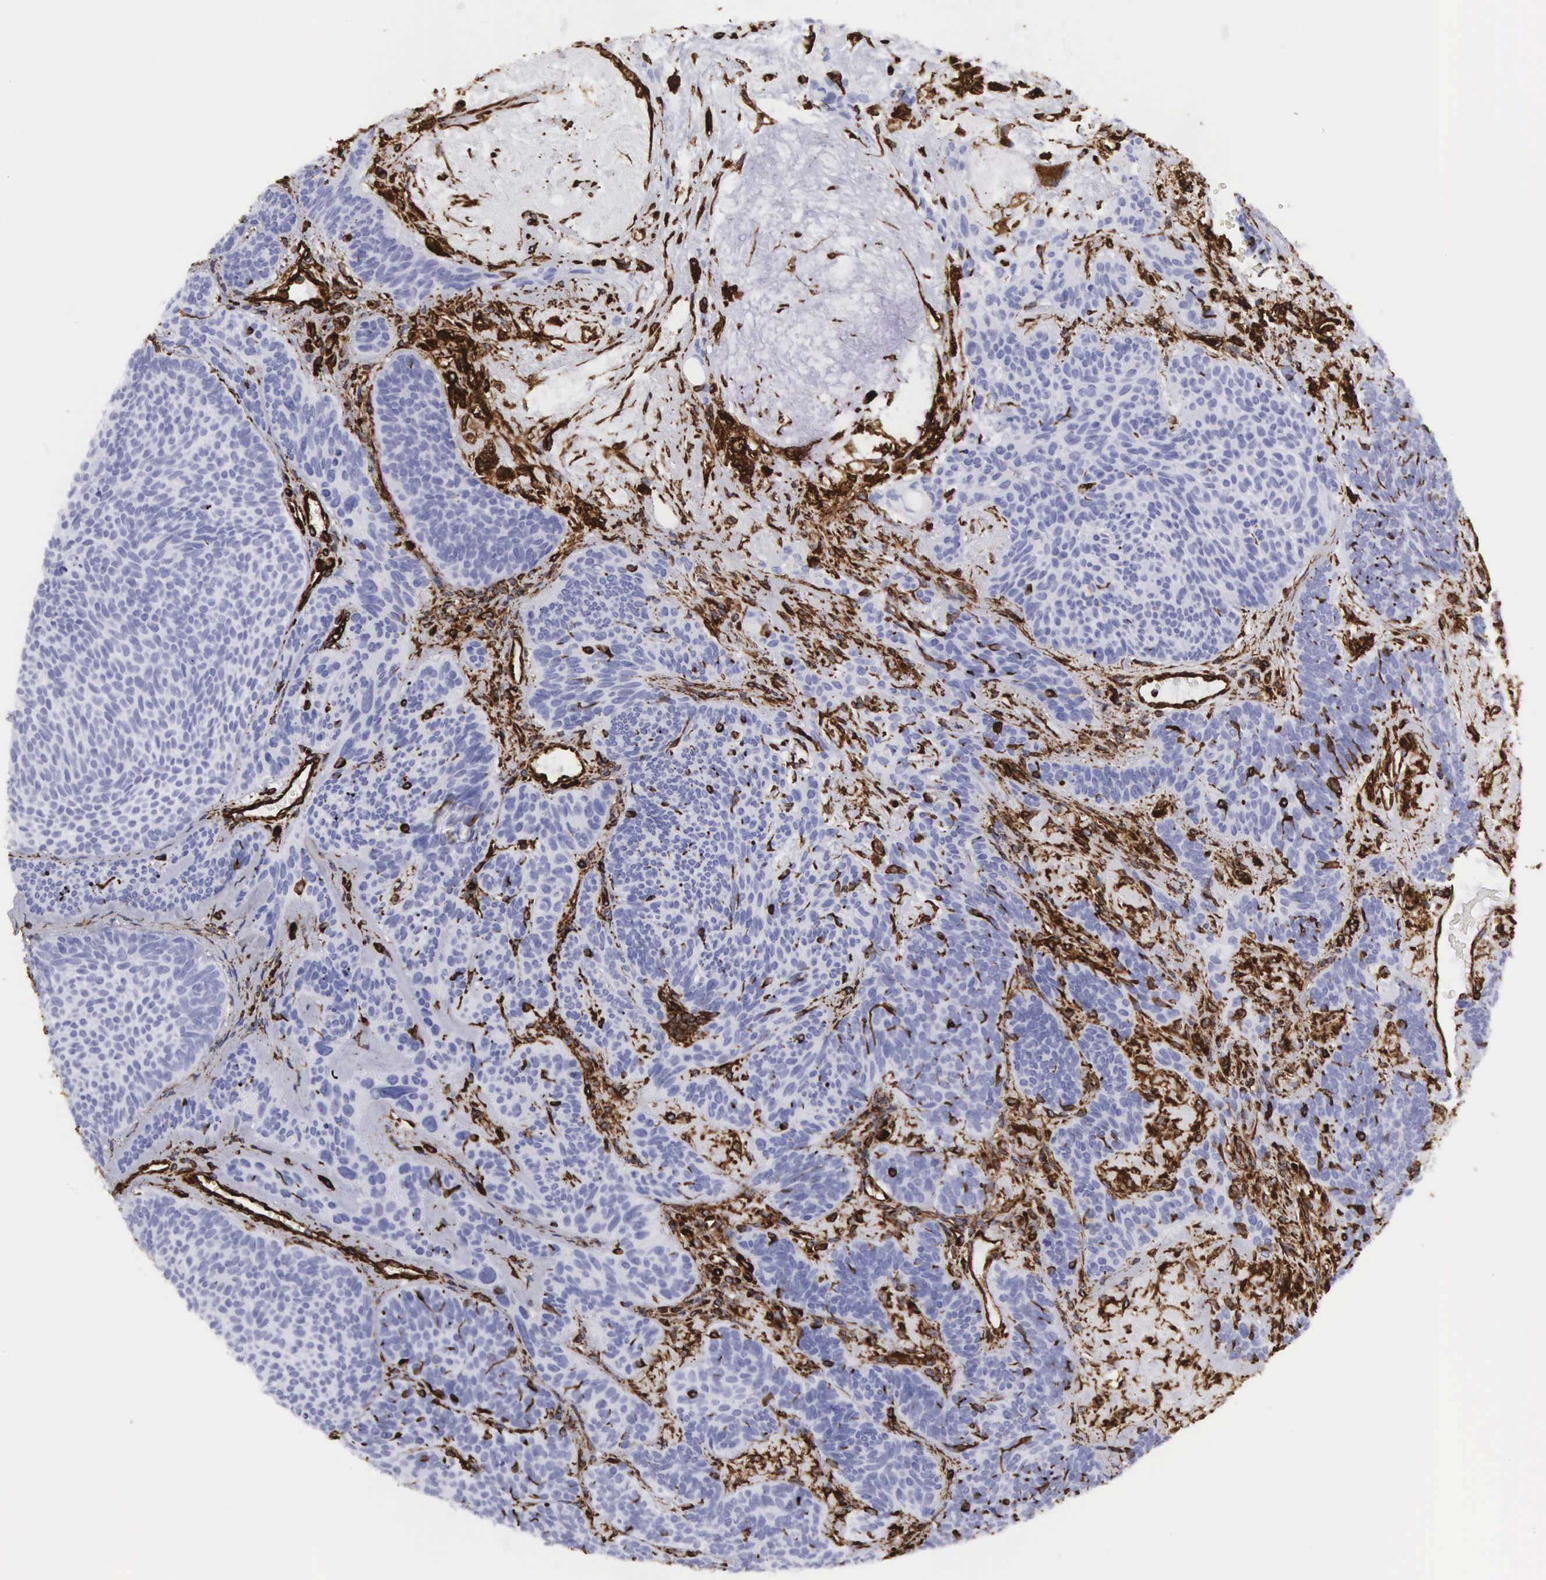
{"staining": {"intensity": "strong", "quantity": "<25%", "location": "cytoplasmic/membranous"}, "tissue": "skin cancer", "cell_type": "Tumor cells", "image_type": "cancer", "snomed": [{"axis": "morphology", "description": "Basal cell carcinoma"}, {"axis": "topography", "description": "Skin"}], "caption": "Immunohistochemical staining of human skin basal cell carcinoma demonstrates medium levels of strong cytoplasmic/membranous positivity in about <25% of tumor cells. The staining was performed using DAB, with brown indicating positive protein expression. Nuclei are stained blue with hematoxylin.", "gene": "VIM", "patient": {"sex": "male", "age": 84}}